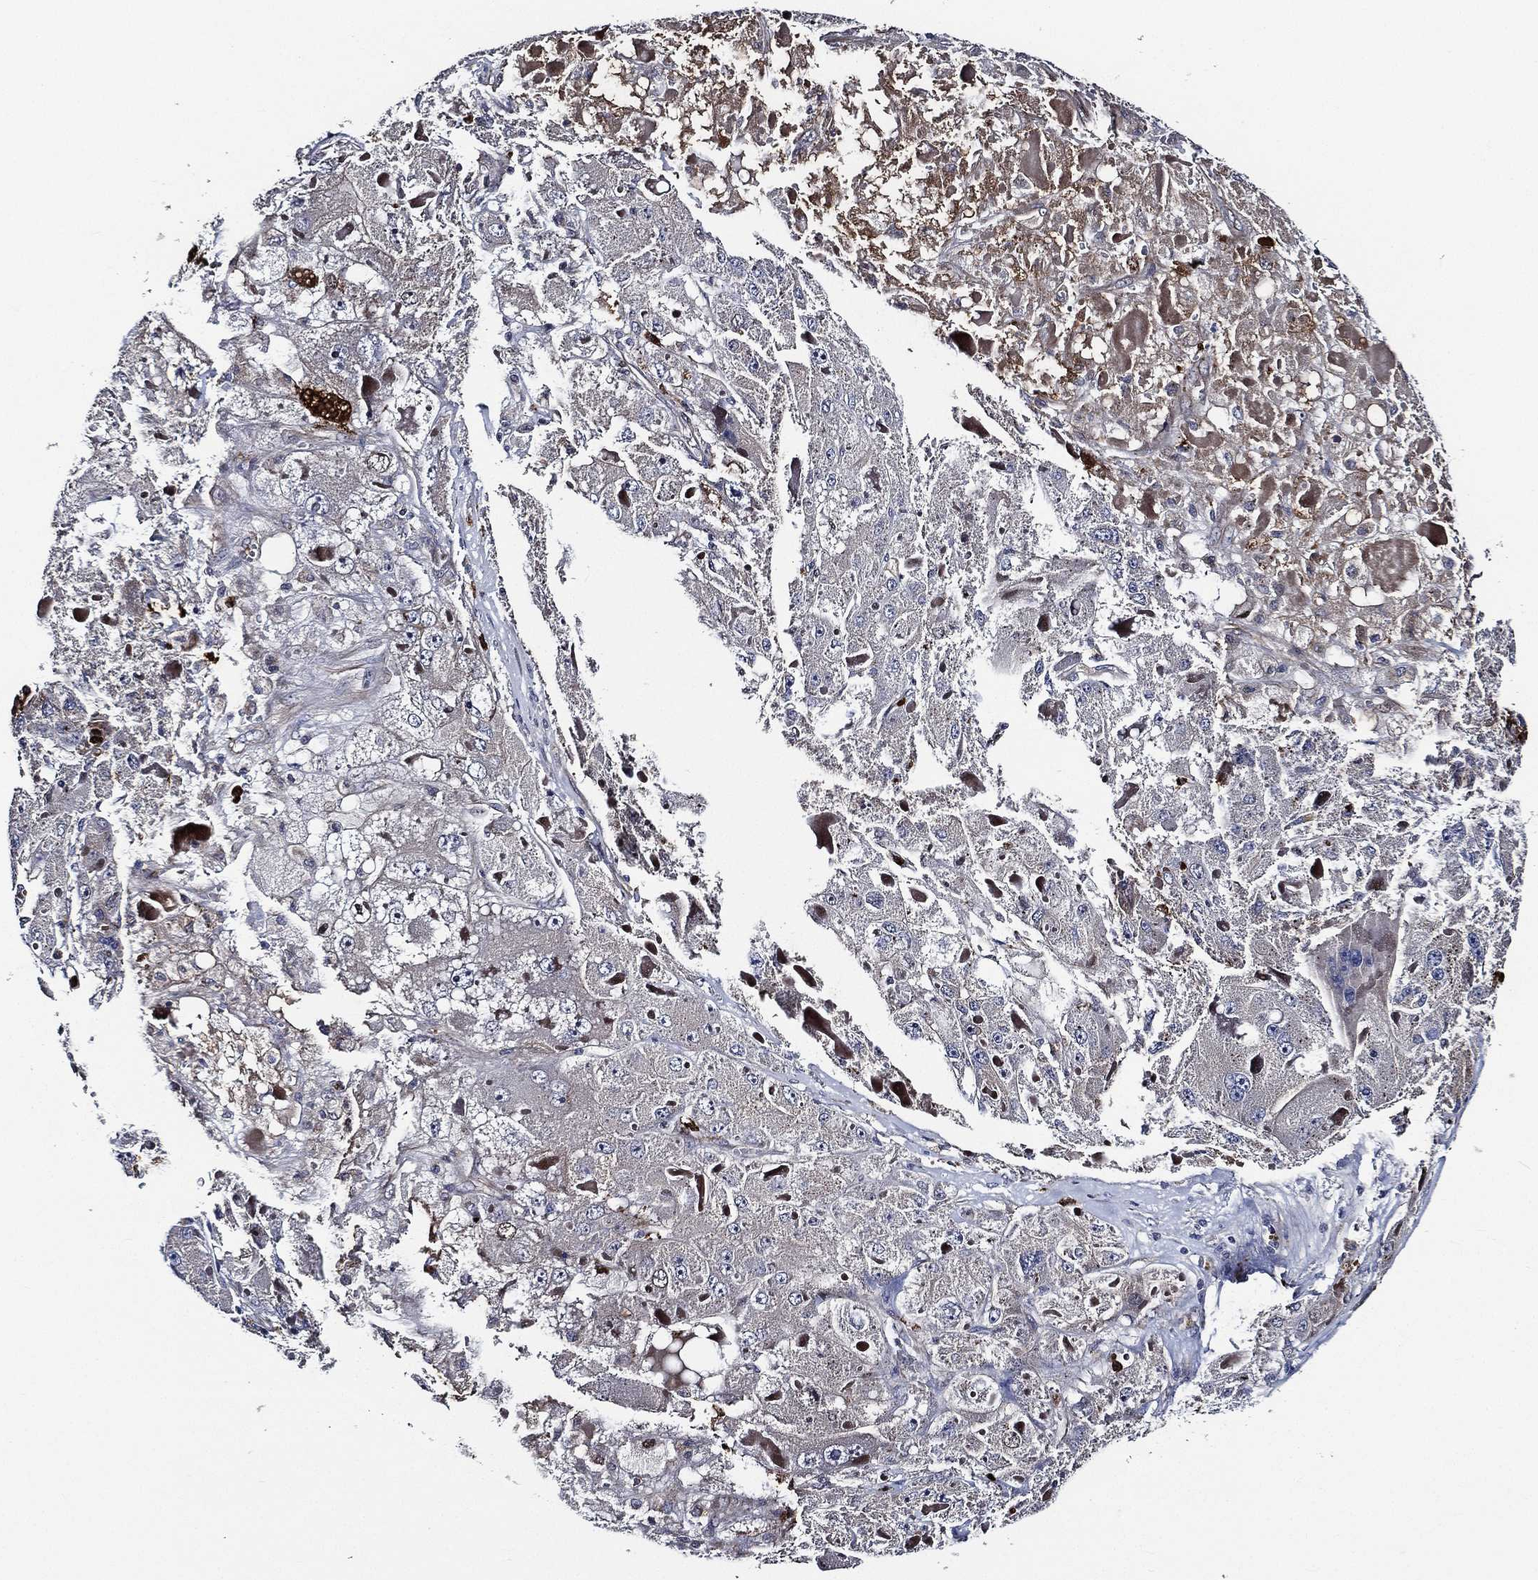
{"staining": {"intensity": "moderate", "quantity": "<25%", "location": "cytoplasmic/membranous"}, "tissue": "liver cancer", "cell_type": "Tumor cells", "image_type": "cancer", "snomed": [{"axis": "morphology", "description": "Carcinoma, Hepatocellular, NOS"}, {"axis": "topography", "description": "Liver"}], "caption": "Liver hepatocellular carcinoma stained with a protein marker reveals moderate staining in tumor cells.", "gene": "KIF20B", "patient": {"sex": "female", "age": 73}}